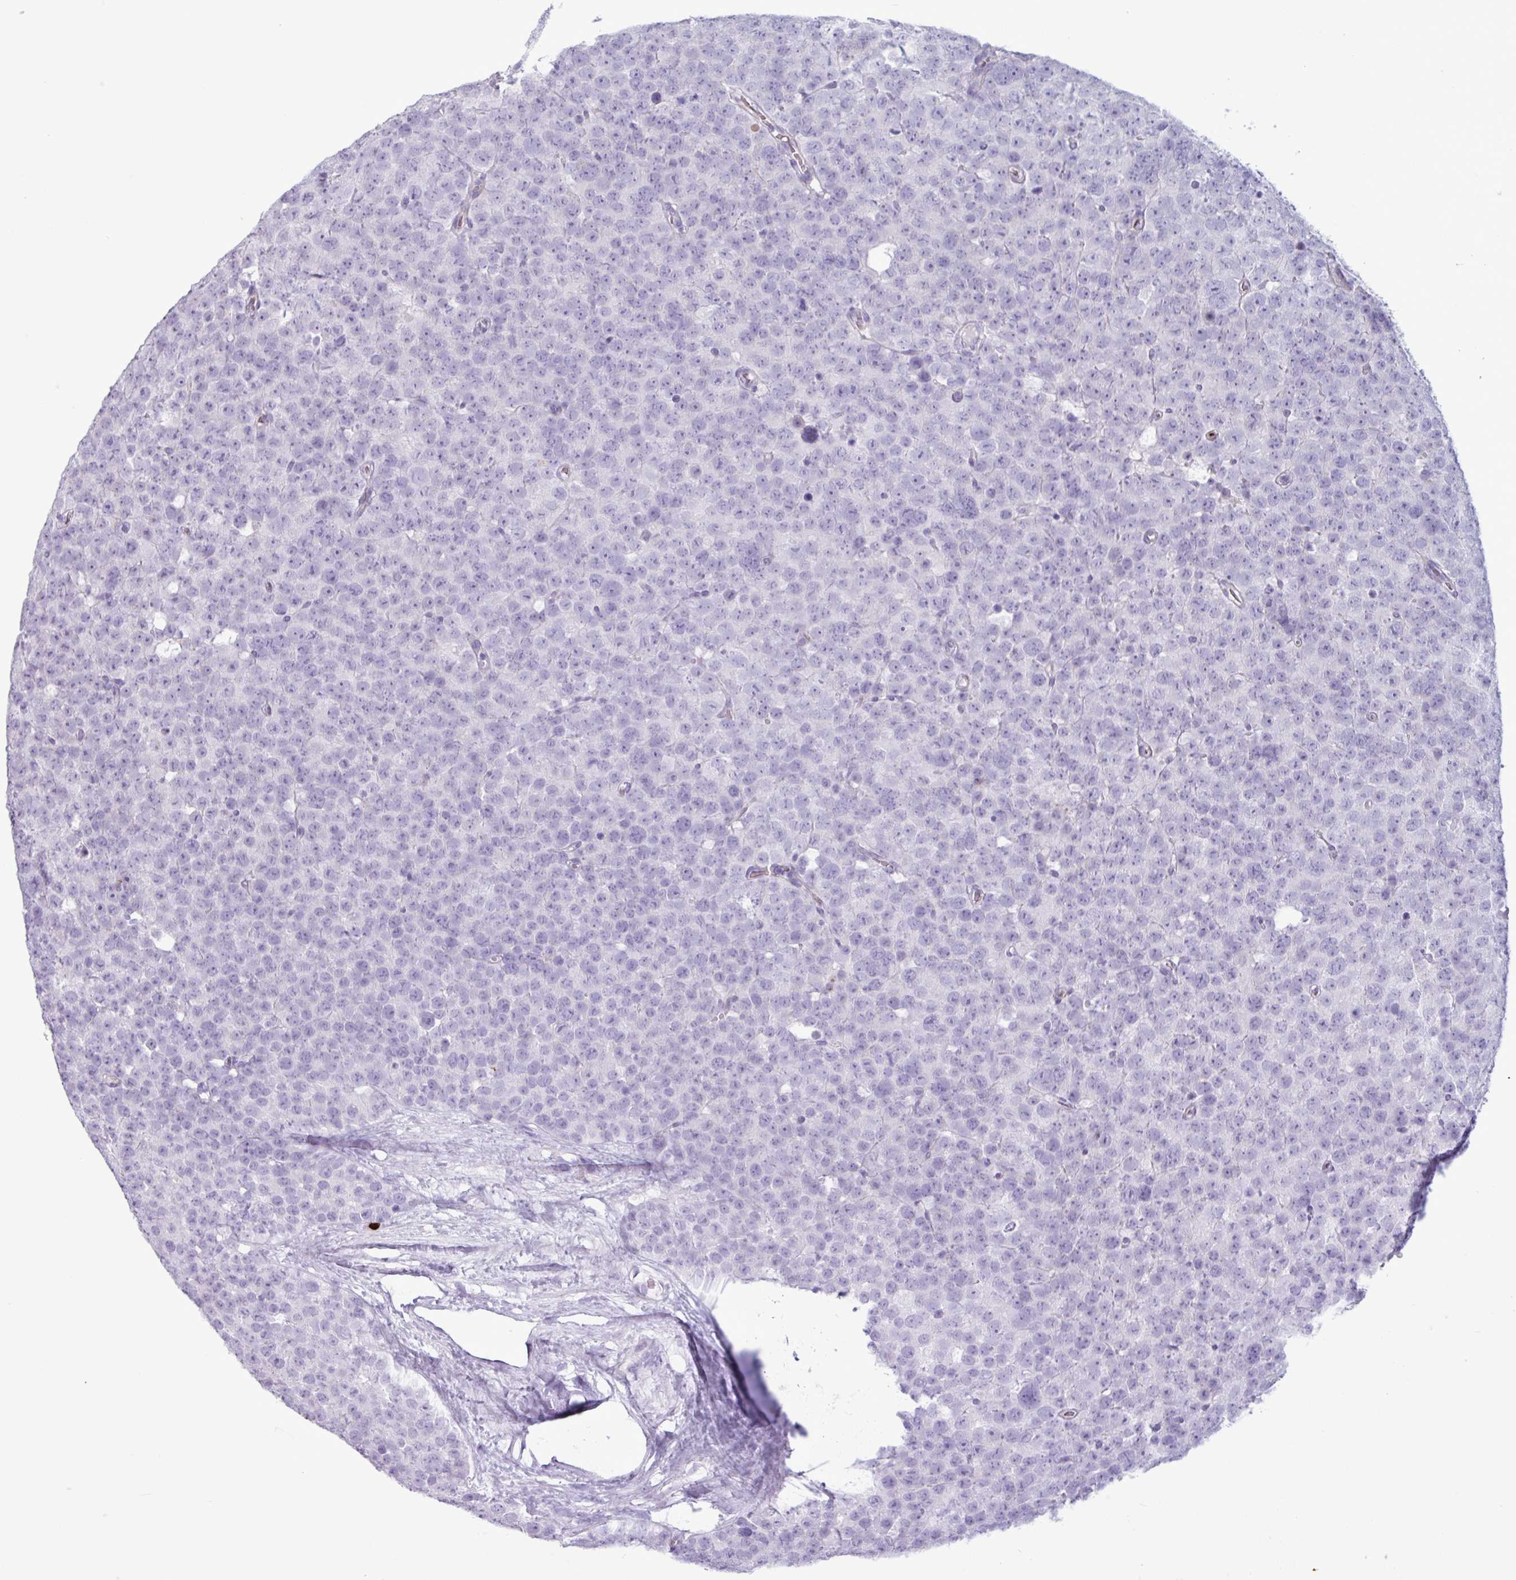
{"staining": {"intensity": "negative", "quantity": "none", "location": "none"}, "tissue": "testis cancer", "cell_type": "Tumor cells", "image_type": "cancer", "snomed": [{"axis": "morphology", "description": "Seminoma, NOS"}, {"axis": "topography", "description": "Testis"}], "caption": "This is a micrograph of IHC staining of testis seminoma, which shows no positivity in tumor cells.", "gene": "TMEM178A", "patient": {"sex": "male", "age": 71}}